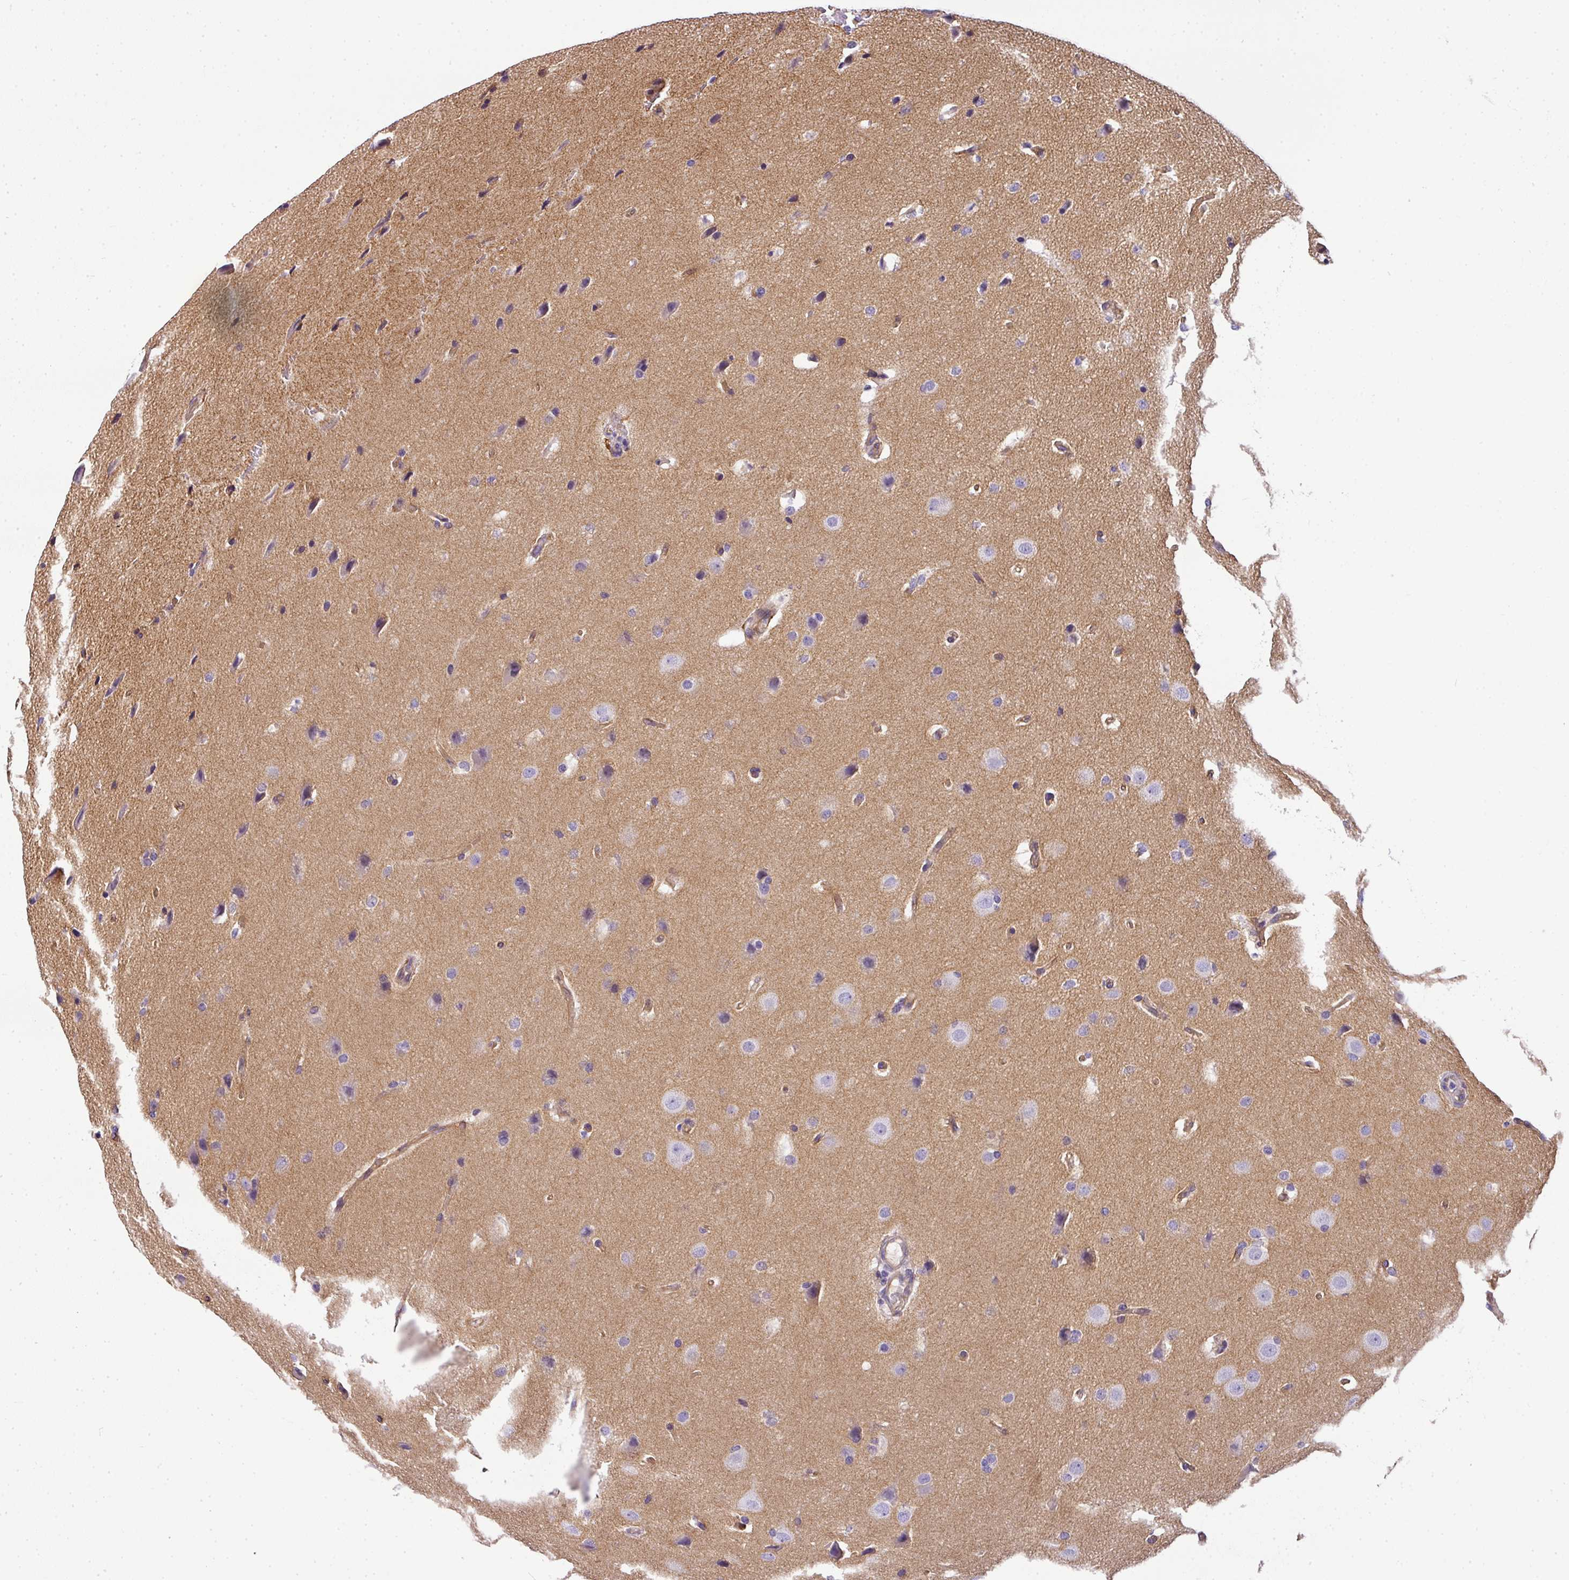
{"staining": {"intensity": "negative", "quantity": "none", "location": "none"}, "tissue": "glioma", "cell_type": "Tumor cells", "image_type": "cancer", "snomed": [{"axis": "morphology", "description": "Glioma, malignant, Low grade"}, {"axis": "topography", "description": "Brain"}], "caption": "Immunohistochemistry (IHC) of human glioma demonstrates no expression in tumor cells. Nuclei are stained in blue.", "gene": "OR11H4", "patient": {"sex": "female", "age": 37}}